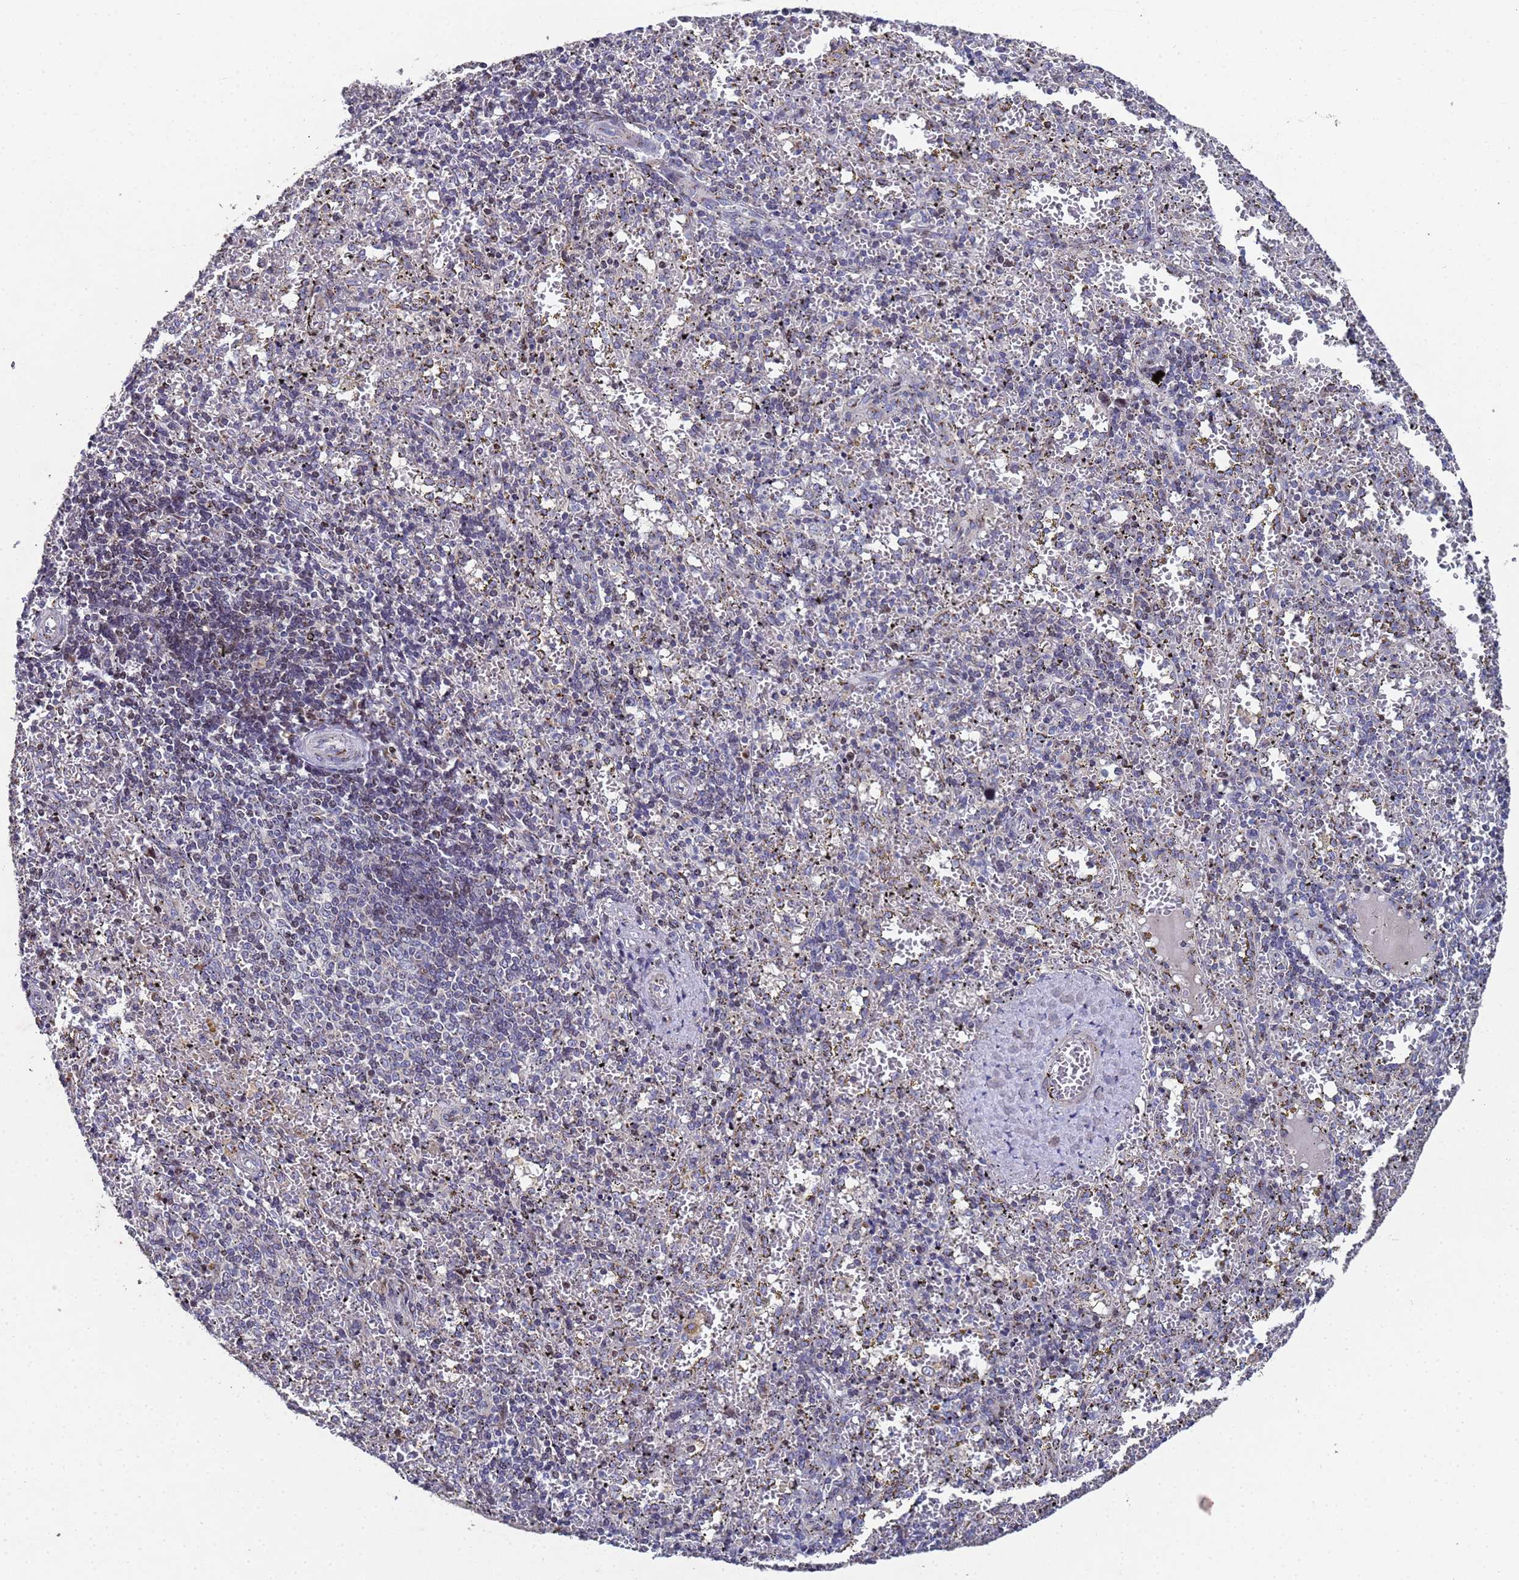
{"staining": {"intensity": "negative", "quantity": "none", "location": "none"}, "tissue": "spleen", "cell_type": "Cells in red pulp", "image_type": "normal", "snomed": [{"axis": "morphology", "description": "Normal tissue, NOS"}, {"axis": "topography", "description": "Spleen"}], "caption": "The micrograph exhibits no significant staining in cells in red pulp of spleen.", "gene": "NSUN6", "patient": {"sex": "male", "age": 11}}